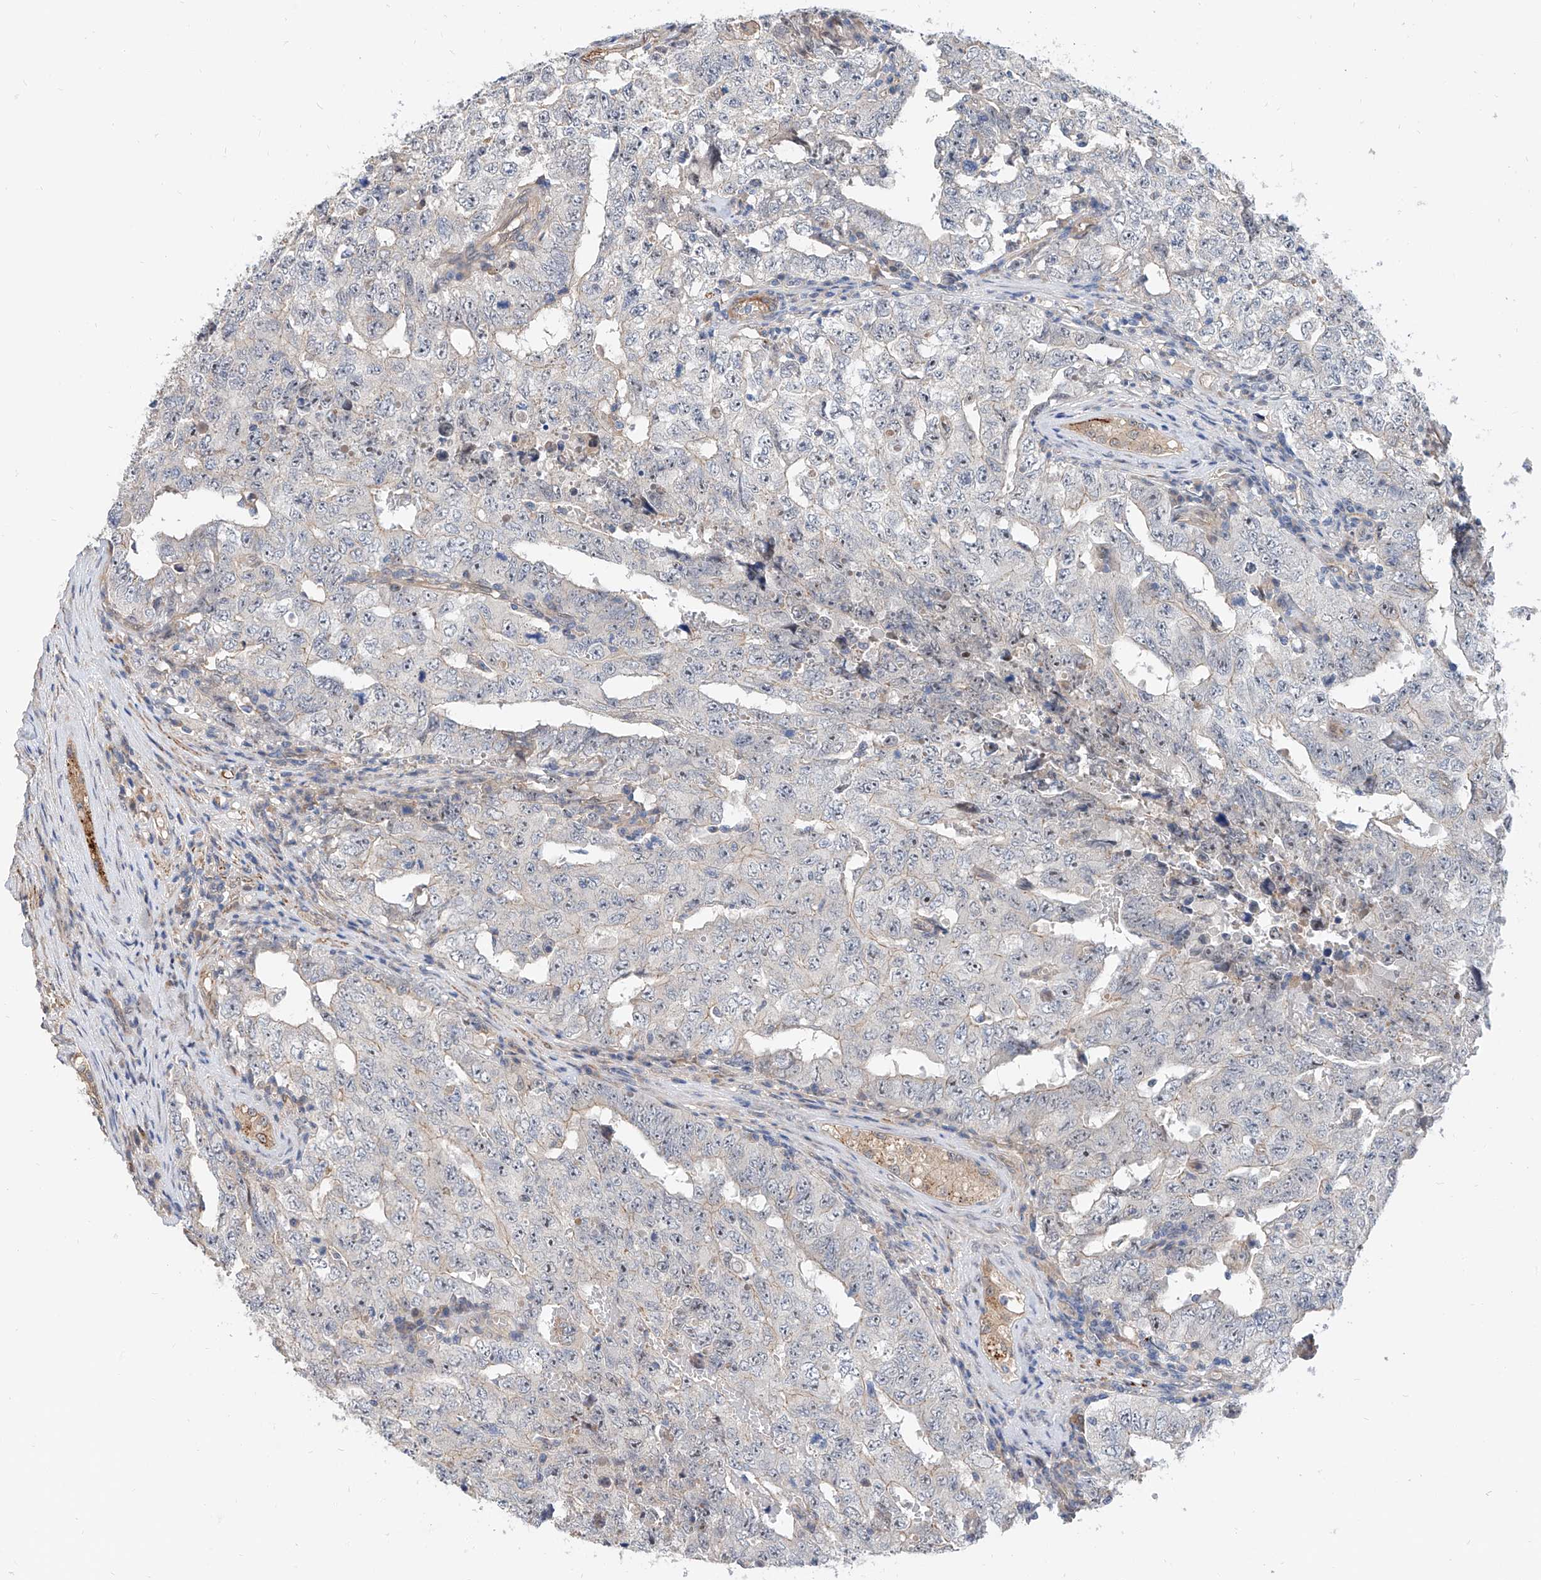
{"staining": {"intensity": "negative", "quantity": "none", "location": "none"}, "tissue": "testis cancer", "cell_type": "Tumor cells", "image_type": "cancer", "snomed": [{"axis": "morphology", "description": "Carcinoma, Embryonal, NOS"}, {"axis": "topography", "description": "Testis"}], "caption": "An immunohistochemistry histopathology image of embryonal carcinoma (testis) is shown. There is no staining in tumor cells of embryonal carcinoma (testis). The staining was performed using DAB (3,3'-diaminobenzidine) to visualize the protein expression in brown, while the nuclei were stained in blue with hematoxylin (Magnification: 20x).", "gene": "MAGEE2", "patient": {"sex": "male", "age": 26}}